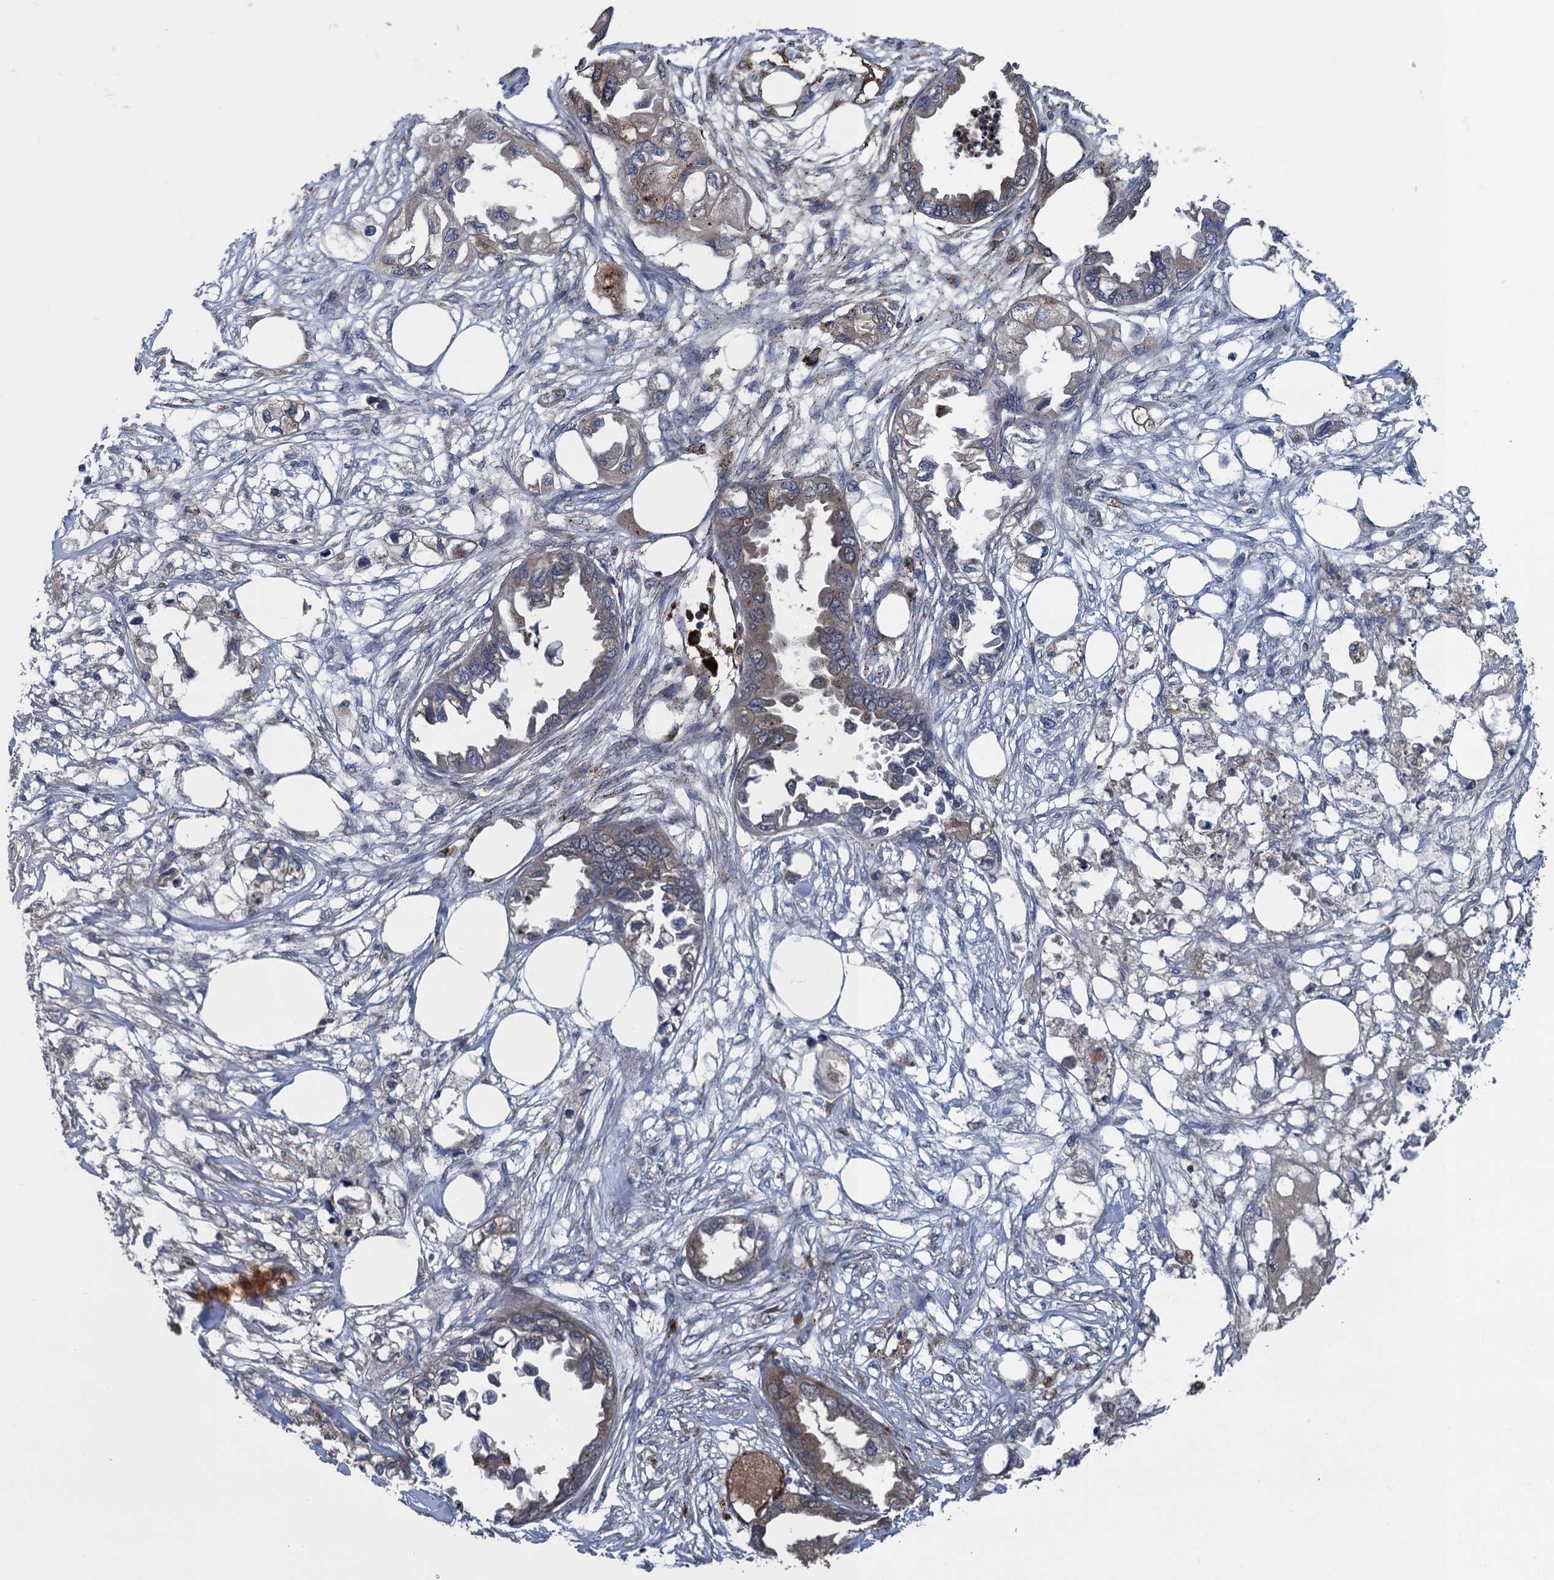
{"staining": {"intensity": "moderate", "quantity": "25%-75%", "location": "cytoplasmic/membranous"}, "tissue": "endometrial cancer", "cell_type": "Tumor cells", "image_type": "cancer", "snomed": [{"axis": "morphology", "description": "Adenocarcinoma, NOS"}, {"axis": "morphology", "description": "Adenocarcinoma, metastatic, NOS"}, {"axis": "topography", "description": "Adipose tissue"}, {"axis": "topography", "description": "Endometrium"}], "caption": "Protein staining exhibits moderate cytoplasmic/membranous staining in about 25%-75% of tumor cells in endometrial adenocarcinoma.", "gene": "KBTBD8", "patient": {"sex": "female", "age": 67}}